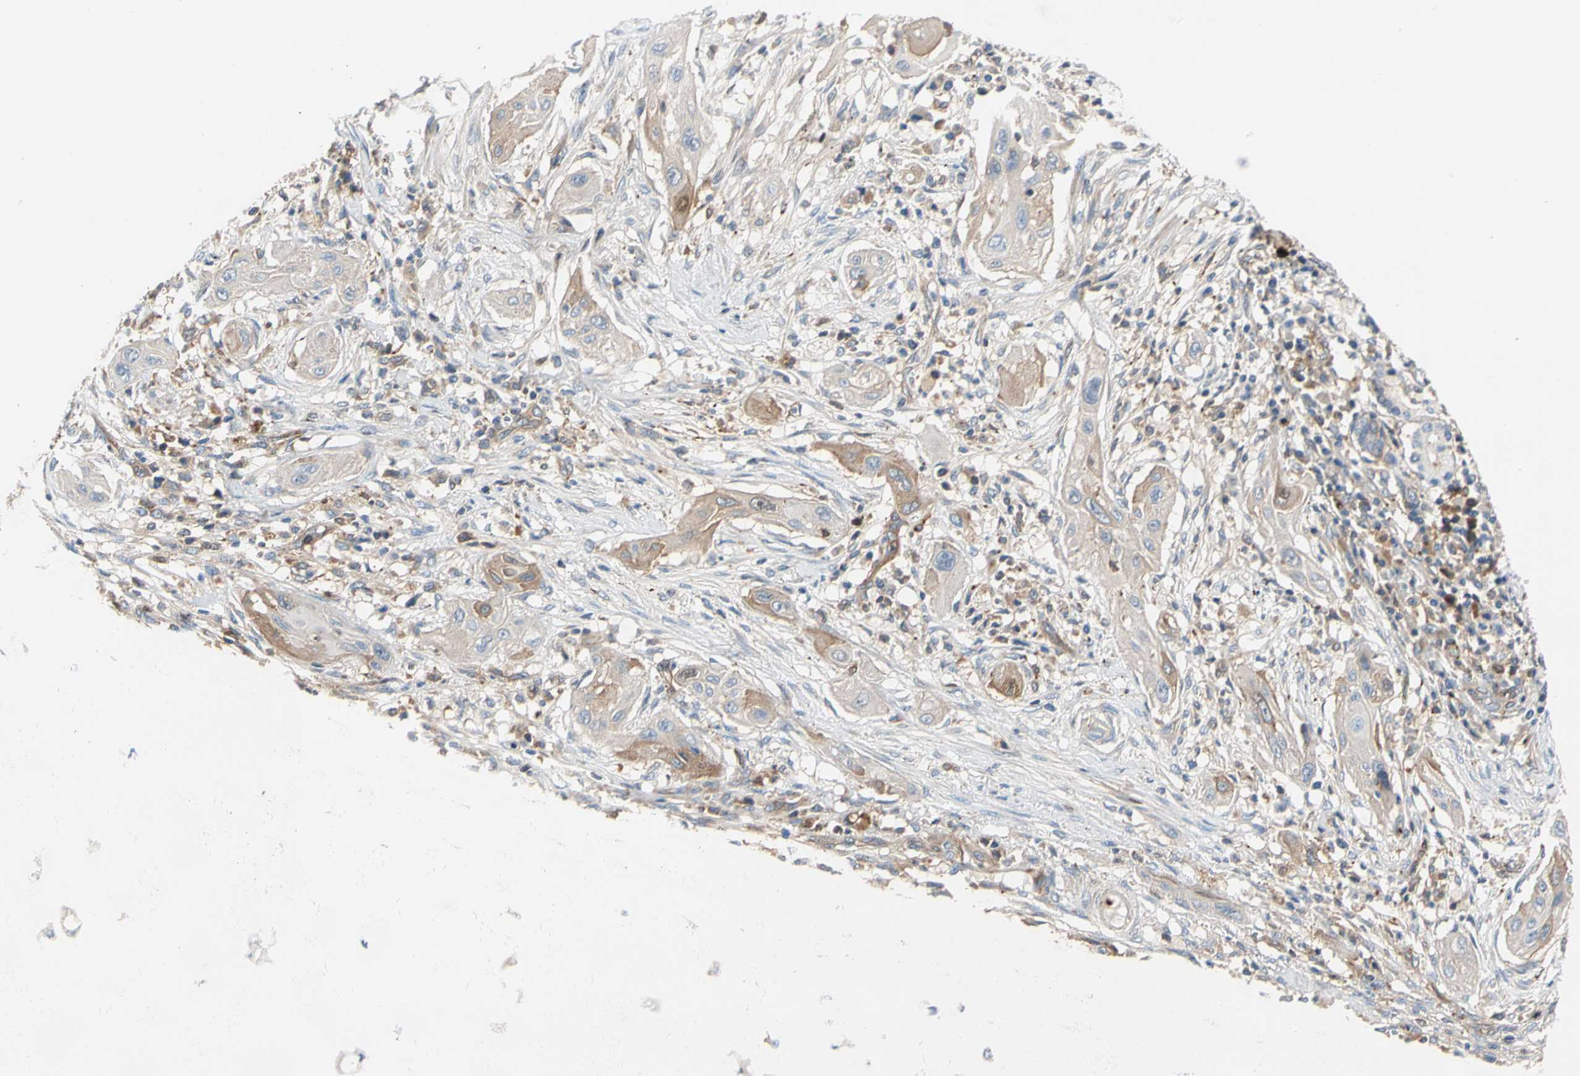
{"staining": {"intensity": "weak", "quantity": "25%-75%", "location": "cytoplasmic/membranous"}, "tissue": "lung cancer", "cell_type": "Tumor cells", "image_type": "cancer", "snomed": [{"axis": "morphology", "description": "Squamous cell carcinoma, NOS"}, {"axis": "topography", "description": "Lung"}], "caption": "A brown stain shows weak cytoplasmic/membranous positivity of a protein in lung squamous cell carcinoma tumor cells.", "gene": "ENTREP3", "patient": {"sex": "female", "age": 47}}